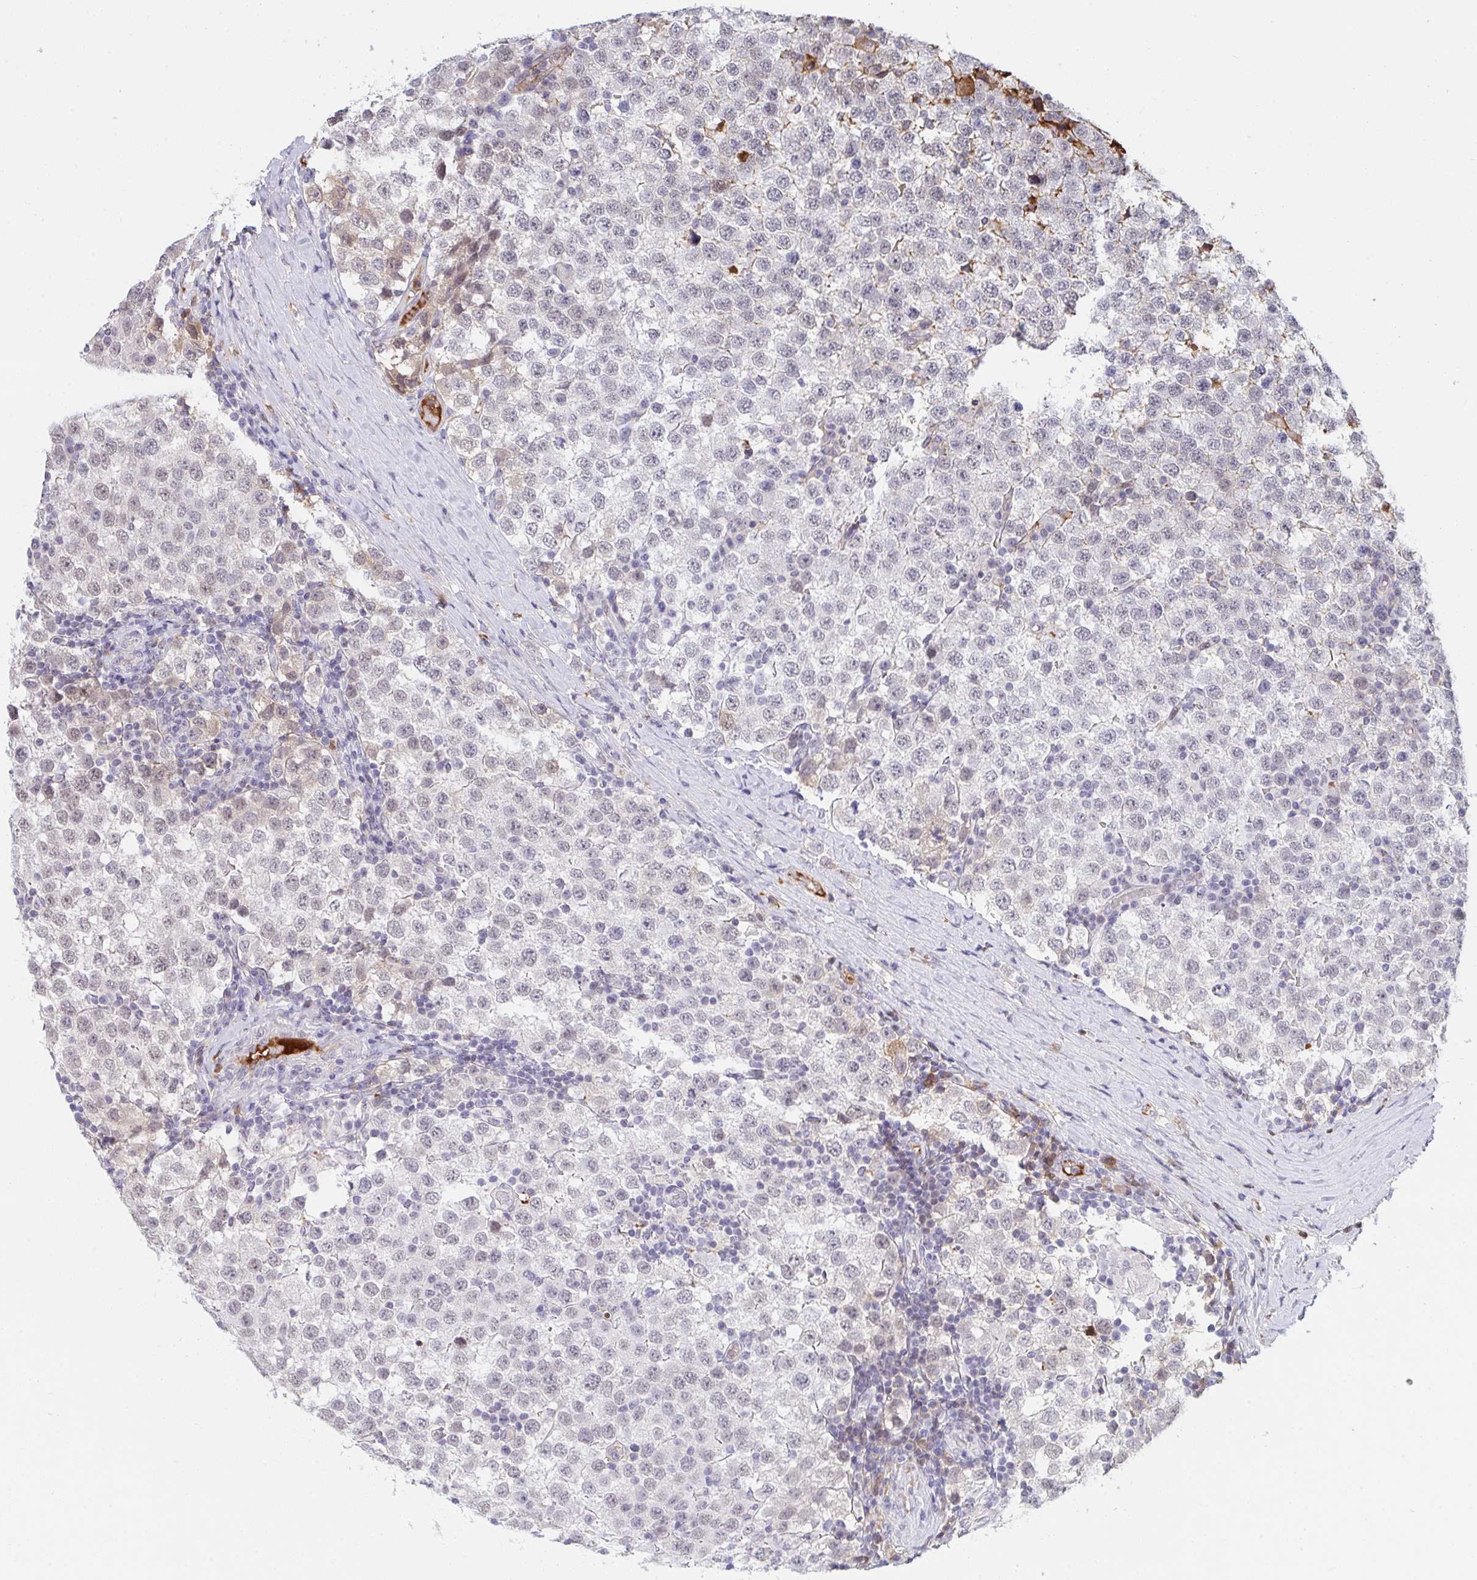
{"staining": {"intensity": "negative", "quantity": "none", "location": "none"}, "tissue": "testis cancer", "cell_type": "Tumor cells", "image_type": "cancer", "snomed": [{"axis": "morphology", "description": "Seminoma, NOS"}, {"axis": "topography", "description": "Testis"}], "caption": "DAB immunohistochemical staining of human testis cancer (seminoma) shows no significant staining in tumor cells.", "gene": "DSCAML1", "patient": {"sex": "male", "age": 34}}